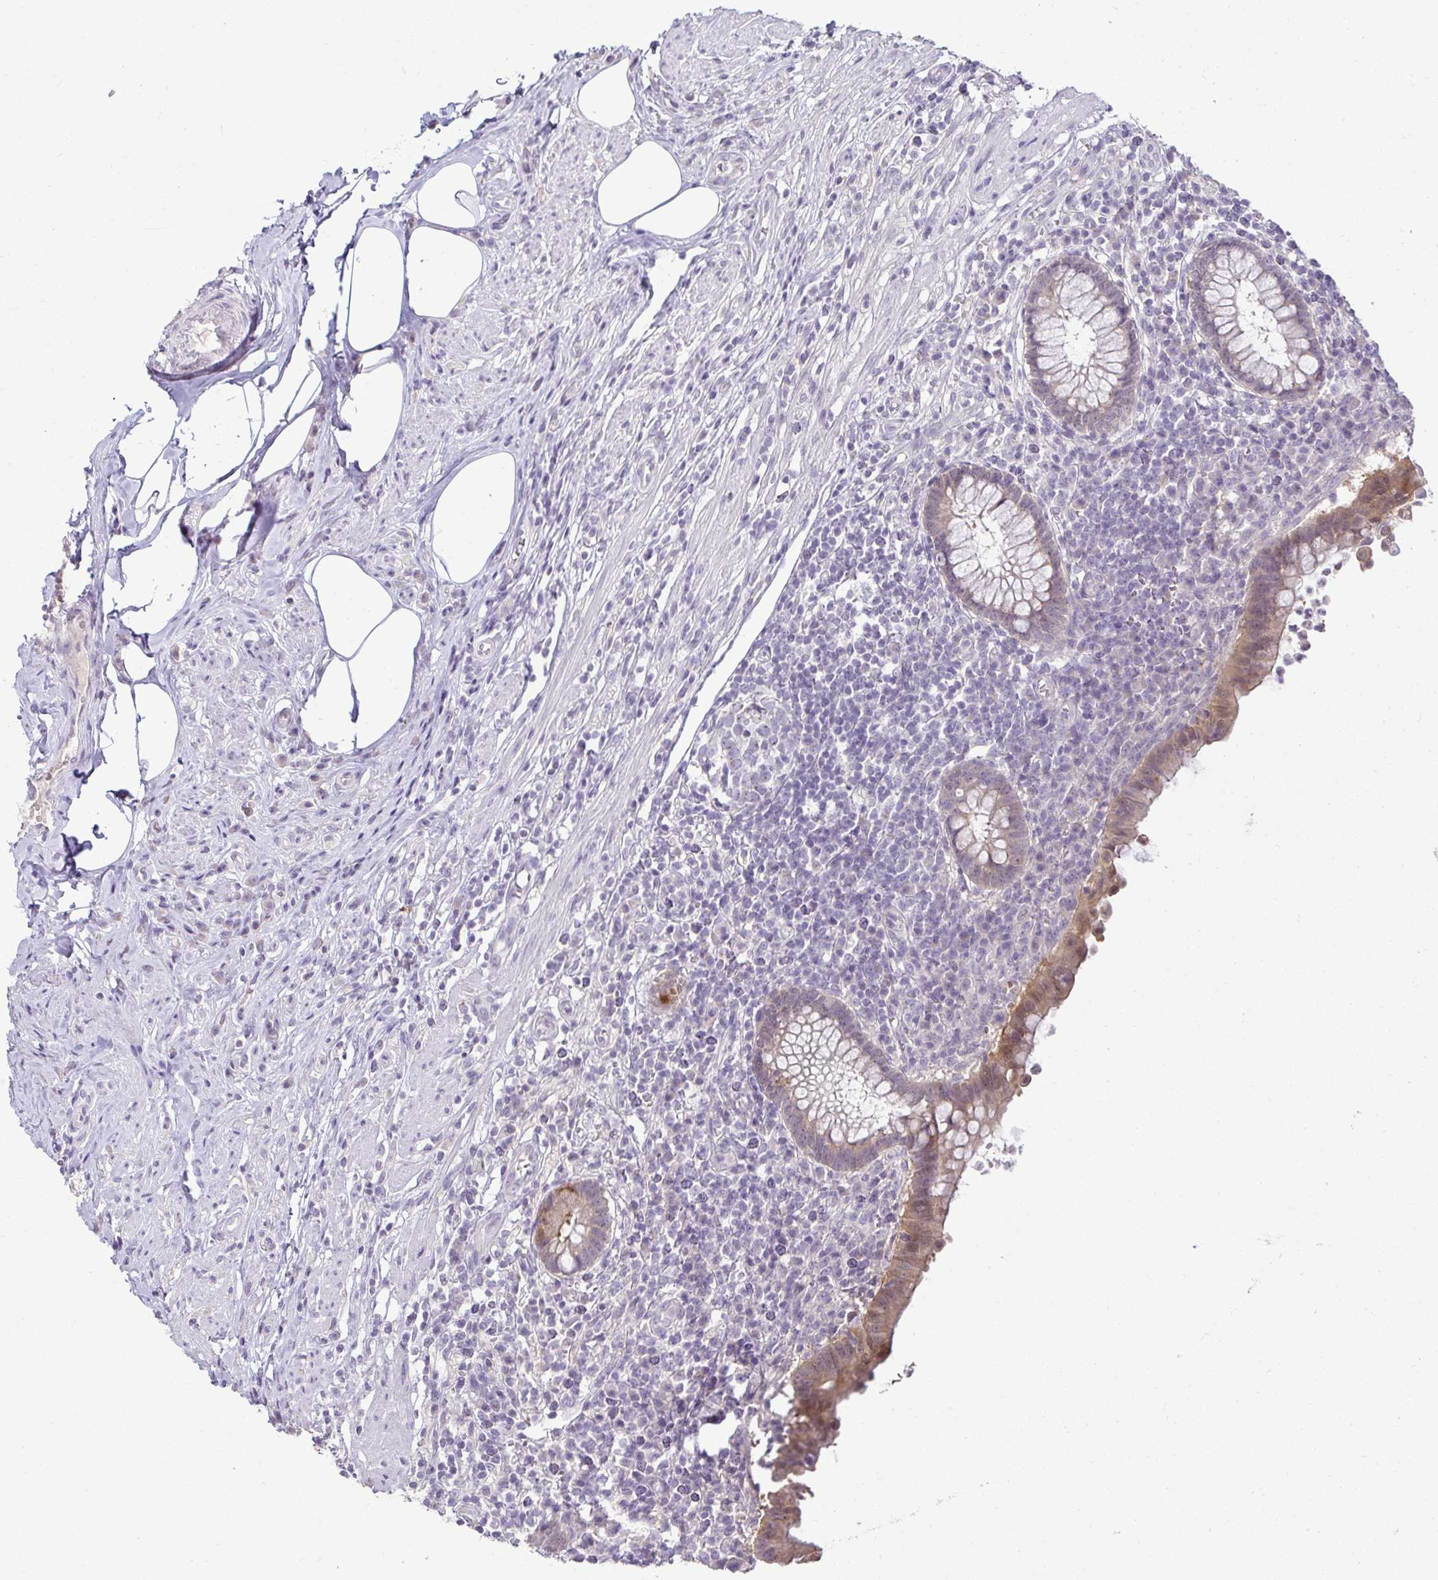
{"staining": {"intensity": "moderate", "quantity": "25%-75%", "location": "cytoplasmic/membranous"}, "tissue": "appendix", "cell_type": "Glandular cells", "image_type": "normal", "snomed": [{"axis": "morphology", "description": "Normal tissue, NOS"}, {"axis": "topography", "description": "Appendix"}], "caption": "Protein expression analysis of normal appendix demonstrates moderate cytoplasmic/membranous positivity in approximately 25%-75% of glandular cells. (DAB (3,3'-diaminobenzidine) = brown stain, brightfield microscopy at high magnification).", "gene": "CMPK1", "patient": {"sex": "female", "age": 56}}